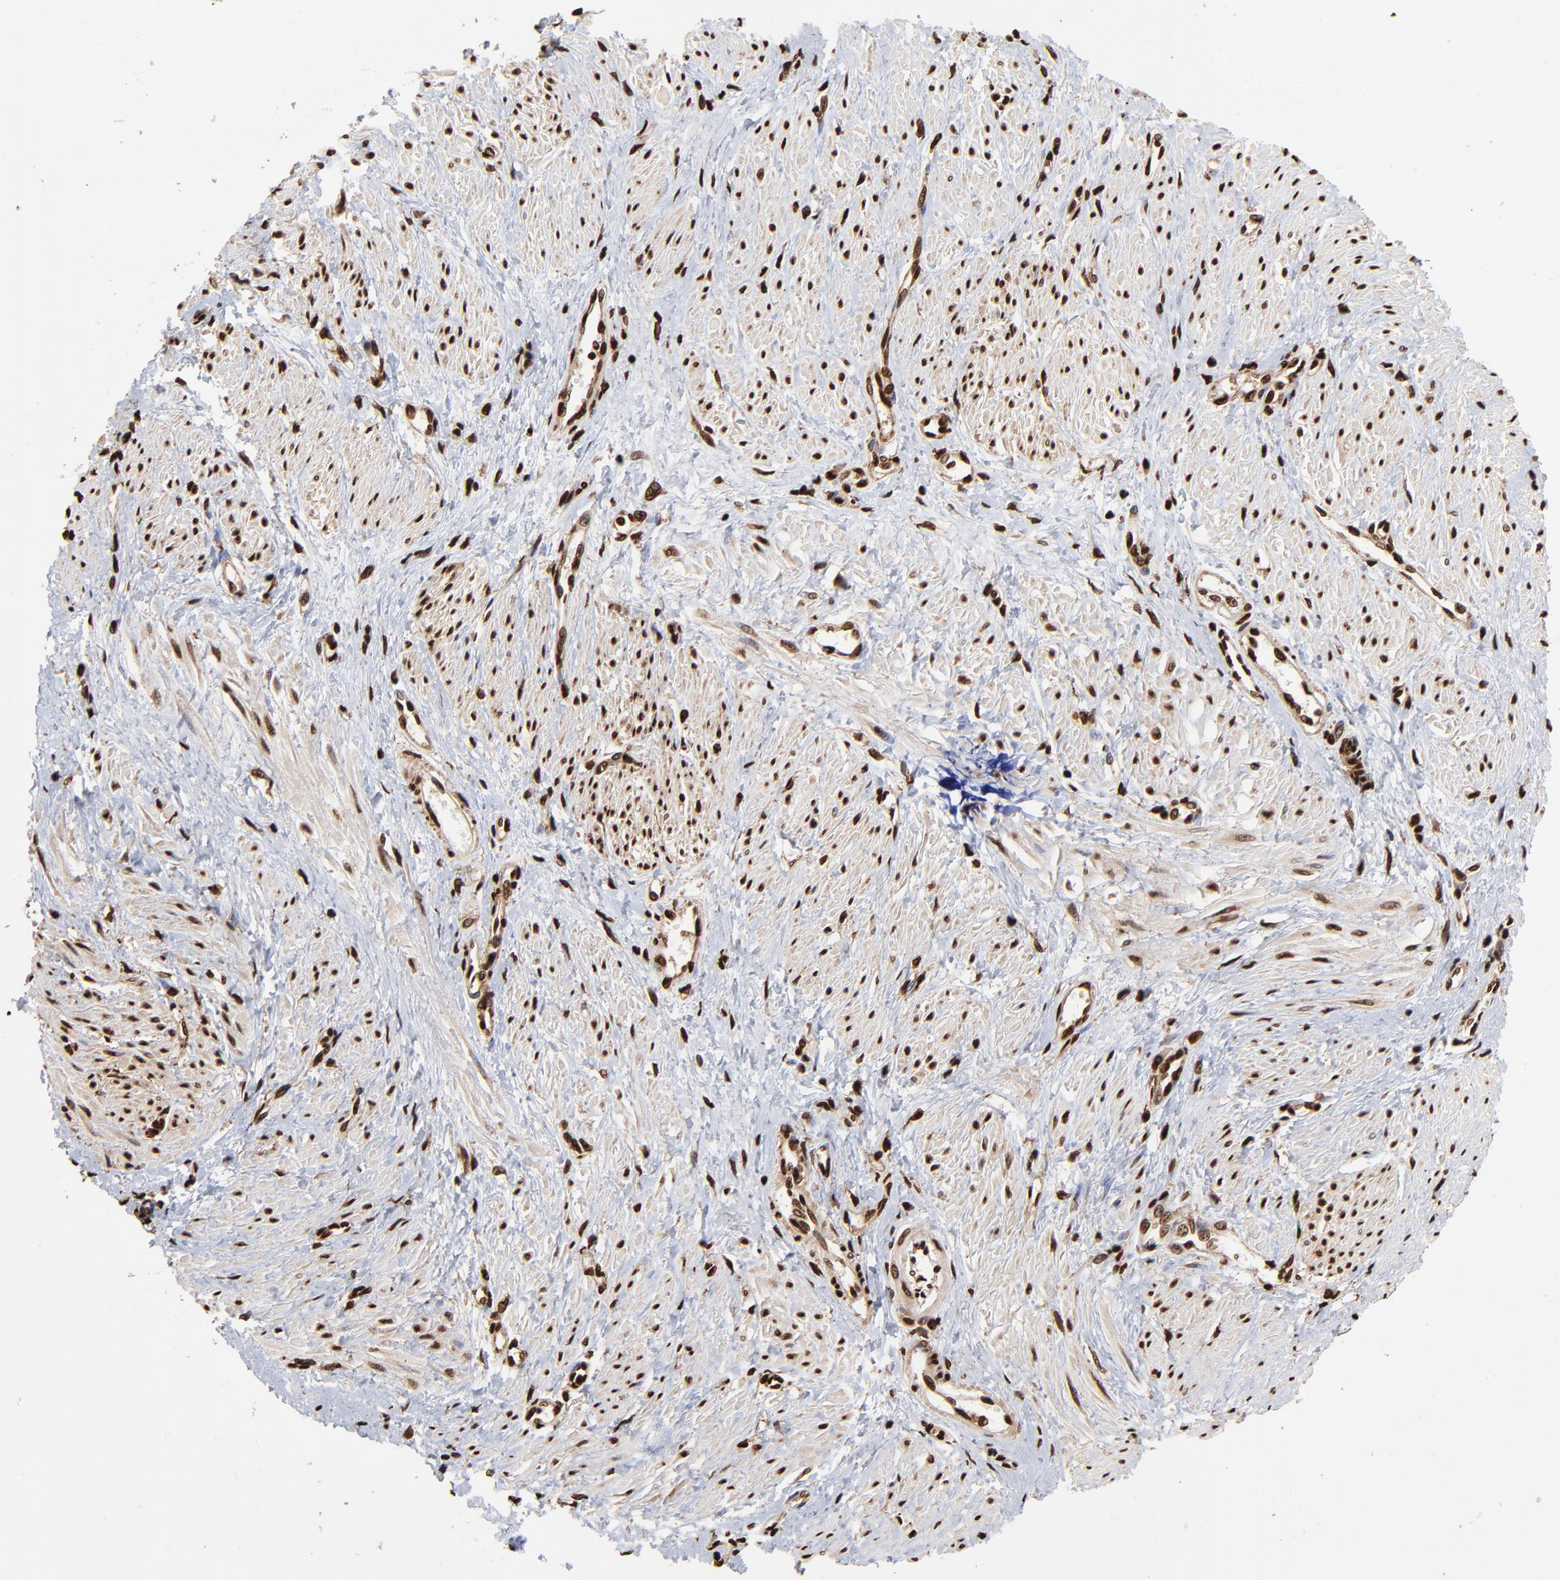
{"staining": {"intensity": "strong", "quantity": ">75%", "location": "nuclear"}, "tissue": "smooth muscle", "cell_type": "Smooth muscle cells", "image_type": "normal", "snomed": [{"axis": "morphology", "description": "Normal tissue, NOS"}, {"axis": "topography", "description": "Smooth muscle"}, {"axis": "topography", "description": "Uterus"}], "caption": "Smooth muscle stained with DAB (3,3'-diaminobenzidine) immunohistochemistry shows high levels of strong nuclear positivity in about >75% of smooth muscle cells. The staining was performed using DAB, with brown indicating positive protein expression. Nuclei are stained blue with hematoxylin.", "gene": "ZNF544", "patient": {"sex": "female", "age": 39}}